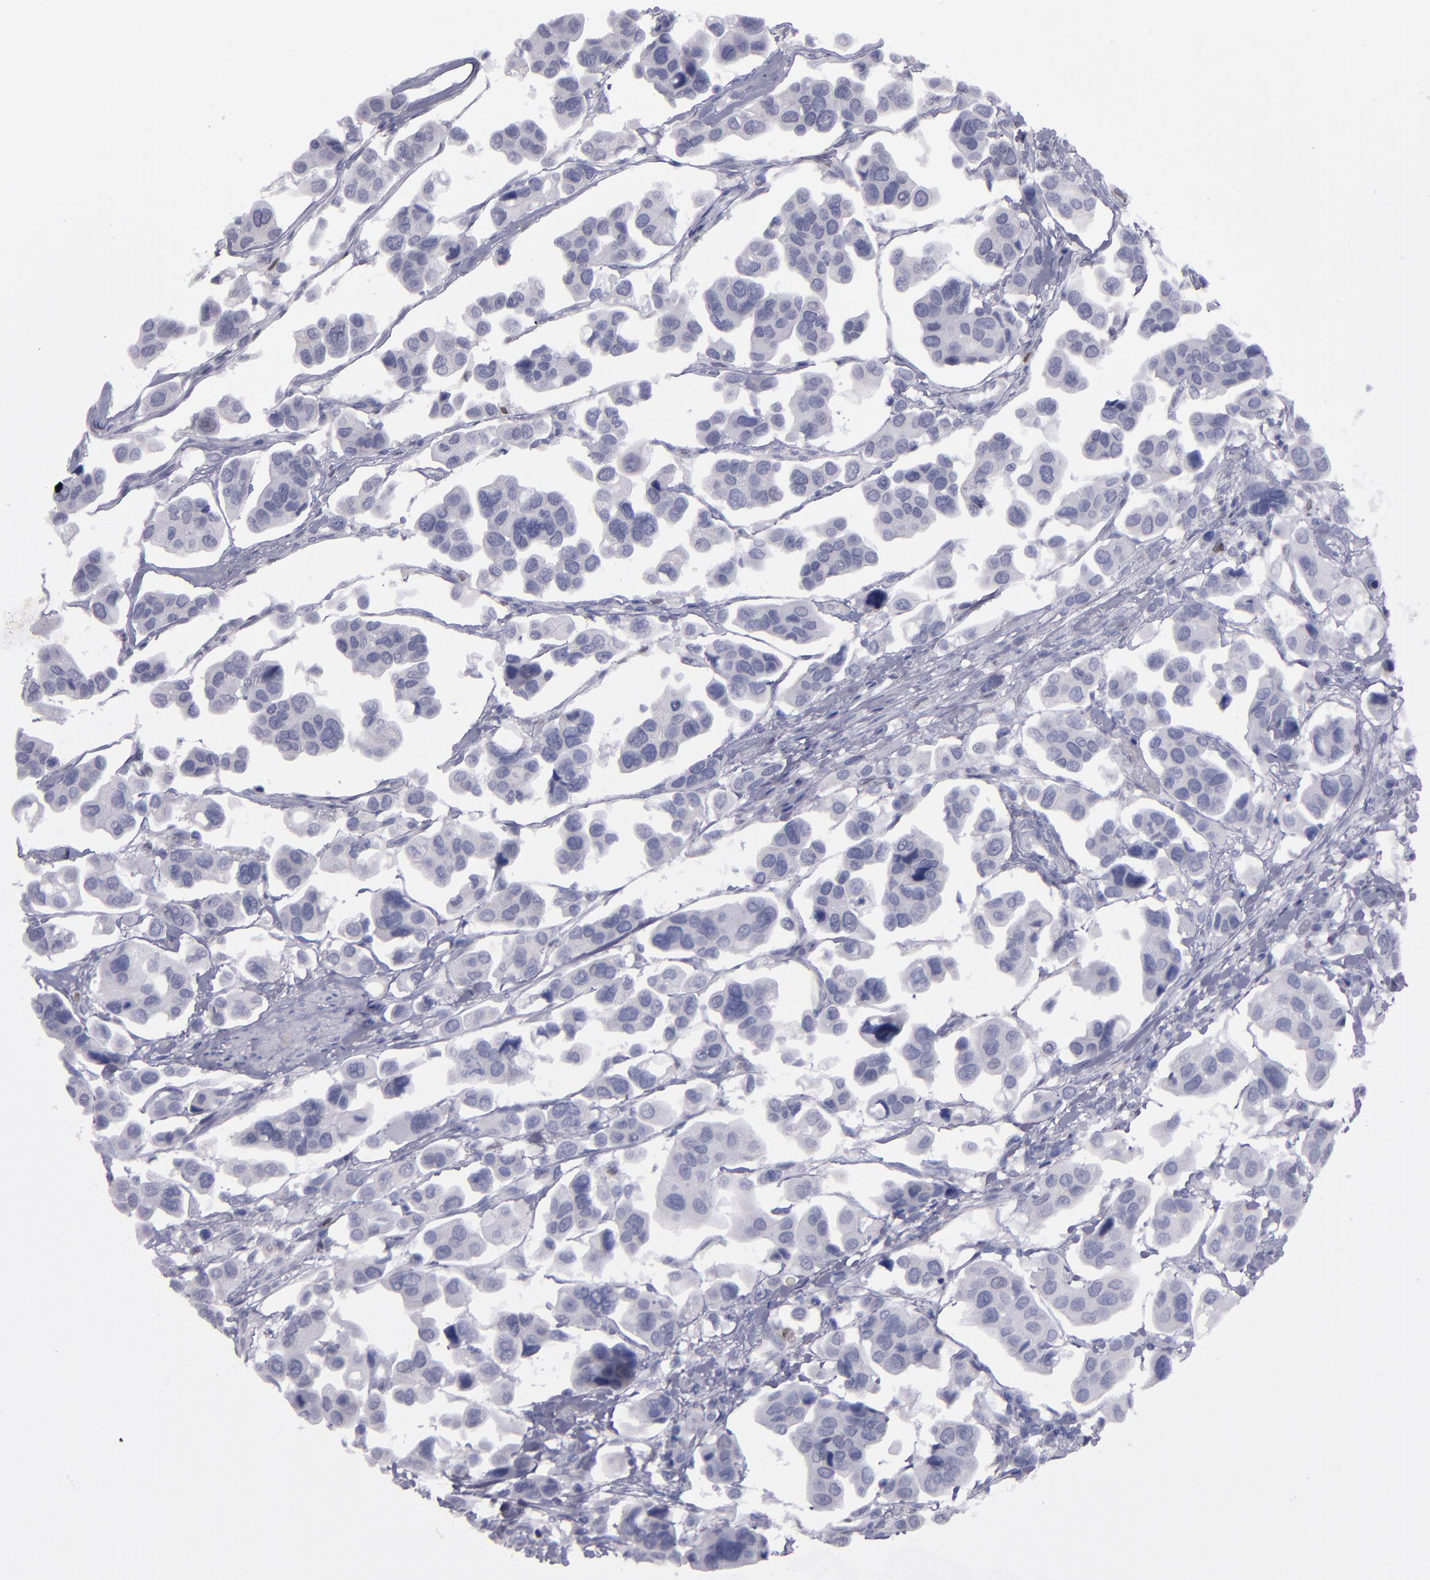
{"staining": {"intensity": "negative", "quantity": "none", "location": "none"}, "tissue": "urothelial cancer", "cell_type": "Tumor cells", "image_type": "cancer", "snomed": [{"axis": "morphology", "description": "Adenocarcinoma, NOS"}, {"axis": "topography", "description": "Urinary bladder"}], "caption": "DAB (3,3'-diaminobenzidine) immunohistochemical staining of adenocarcinoma reveals no significant expression in tumor cells. Brightfield microscopy of immunohistochemistry stained with DAB (3,3'-diaminobenzidine) (brown) and hematoxylin (blue), captured at high magnification.", "gene": "IRF8", "patient": {"sex": "male", "age": 61}}